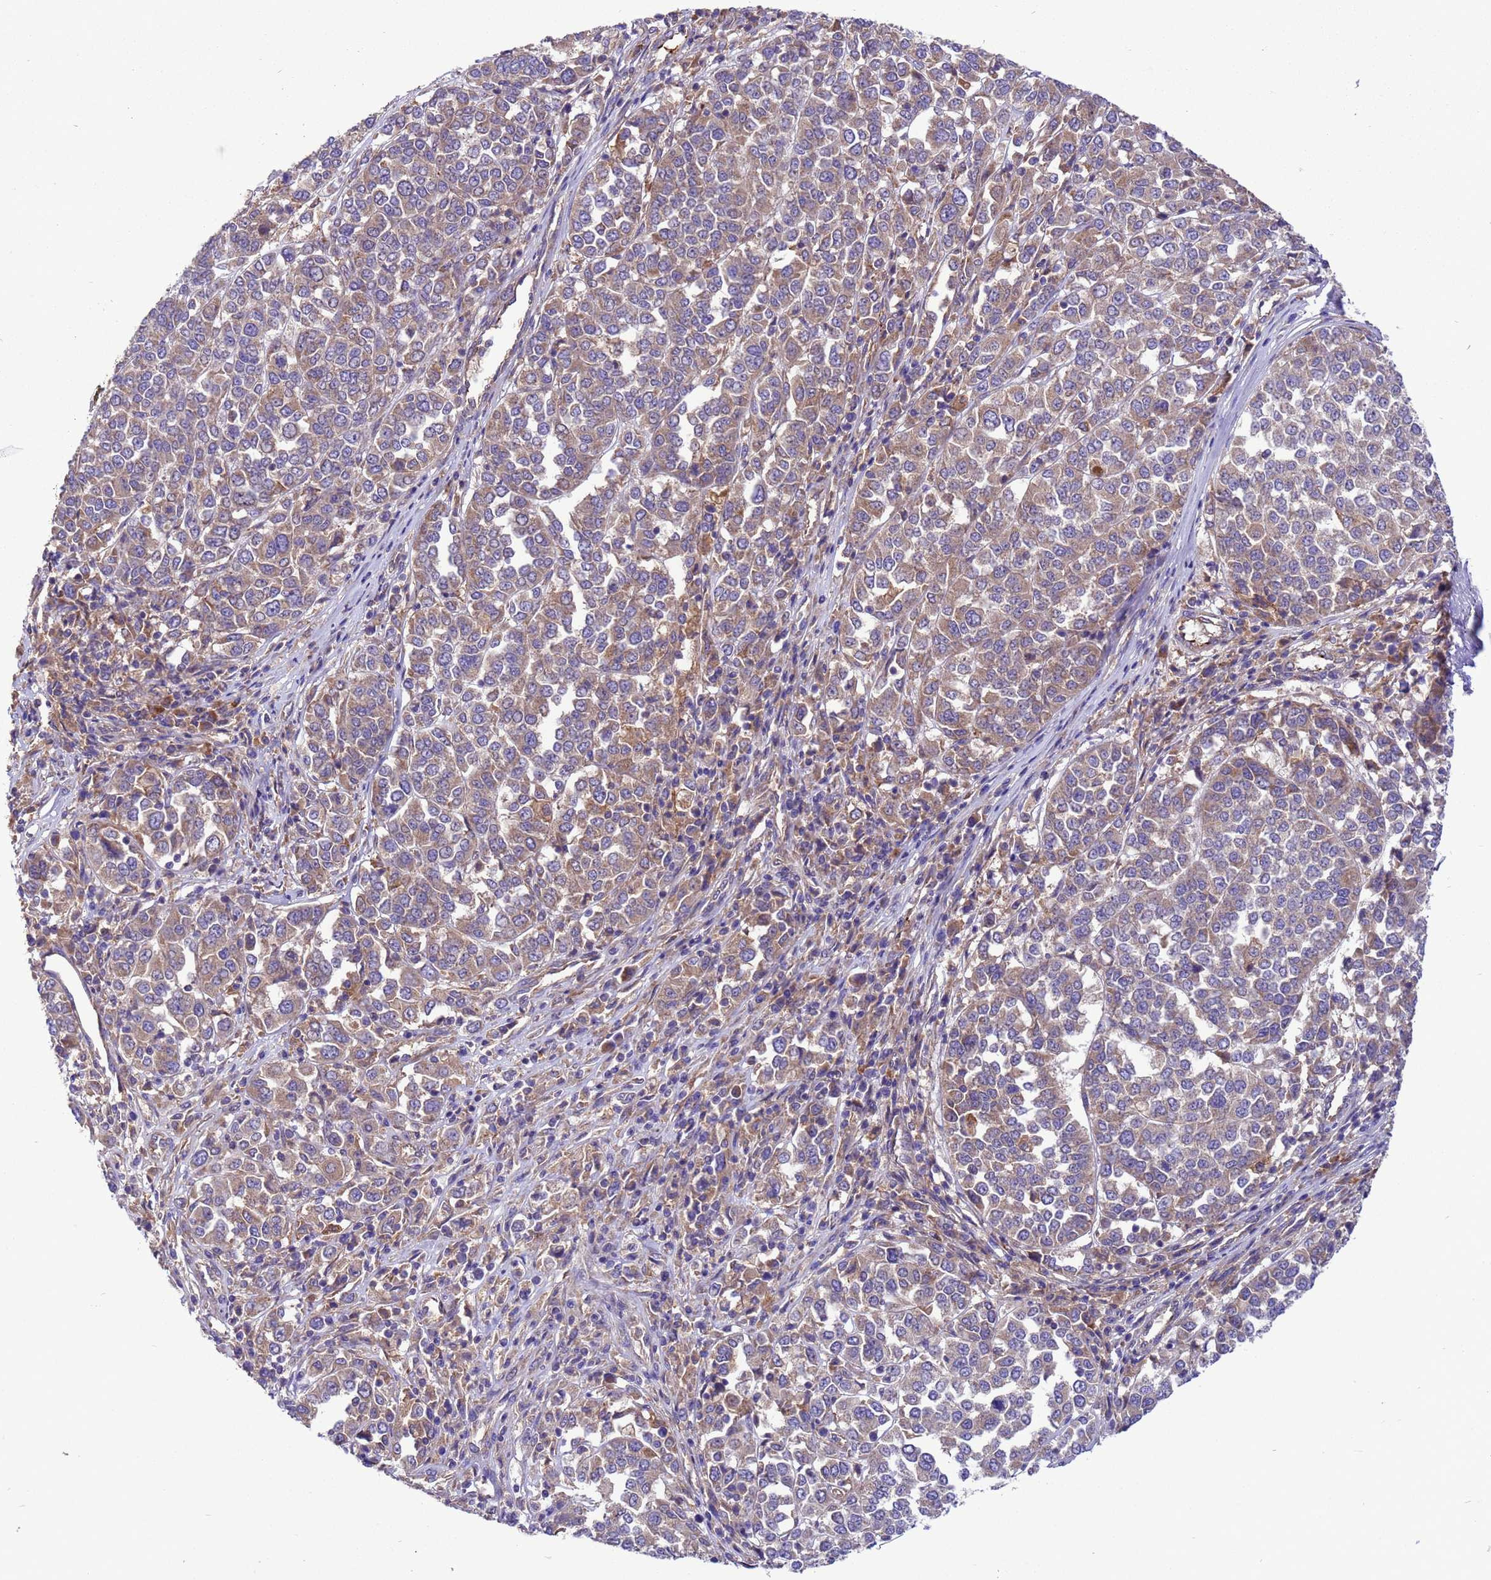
{"staining": {"intensity": "weak", "quantity": ">75%", "location": "cytoplasmic/membranous"}, "tissue": "melanoma", "cell_type": "Tumor cells", "image_type": "cancer", "snomed": [{"axis": "morphology", "description": "Malignant melanoma, Metastatic site"}, {"axis": "topography", "description": "Lymph node"}], "caption": "Brown immunohistochemical staining in human melanoma reveals weak cytoplasmic/membranous staining in approximately >75% of tumor cells. (DAB (3,3'-diaminobenzidine) = brown stain, brightfield microscopy at high magnification).", "gene": "ARHGAP12", "patient": {"sex": "male", "age": 44}}